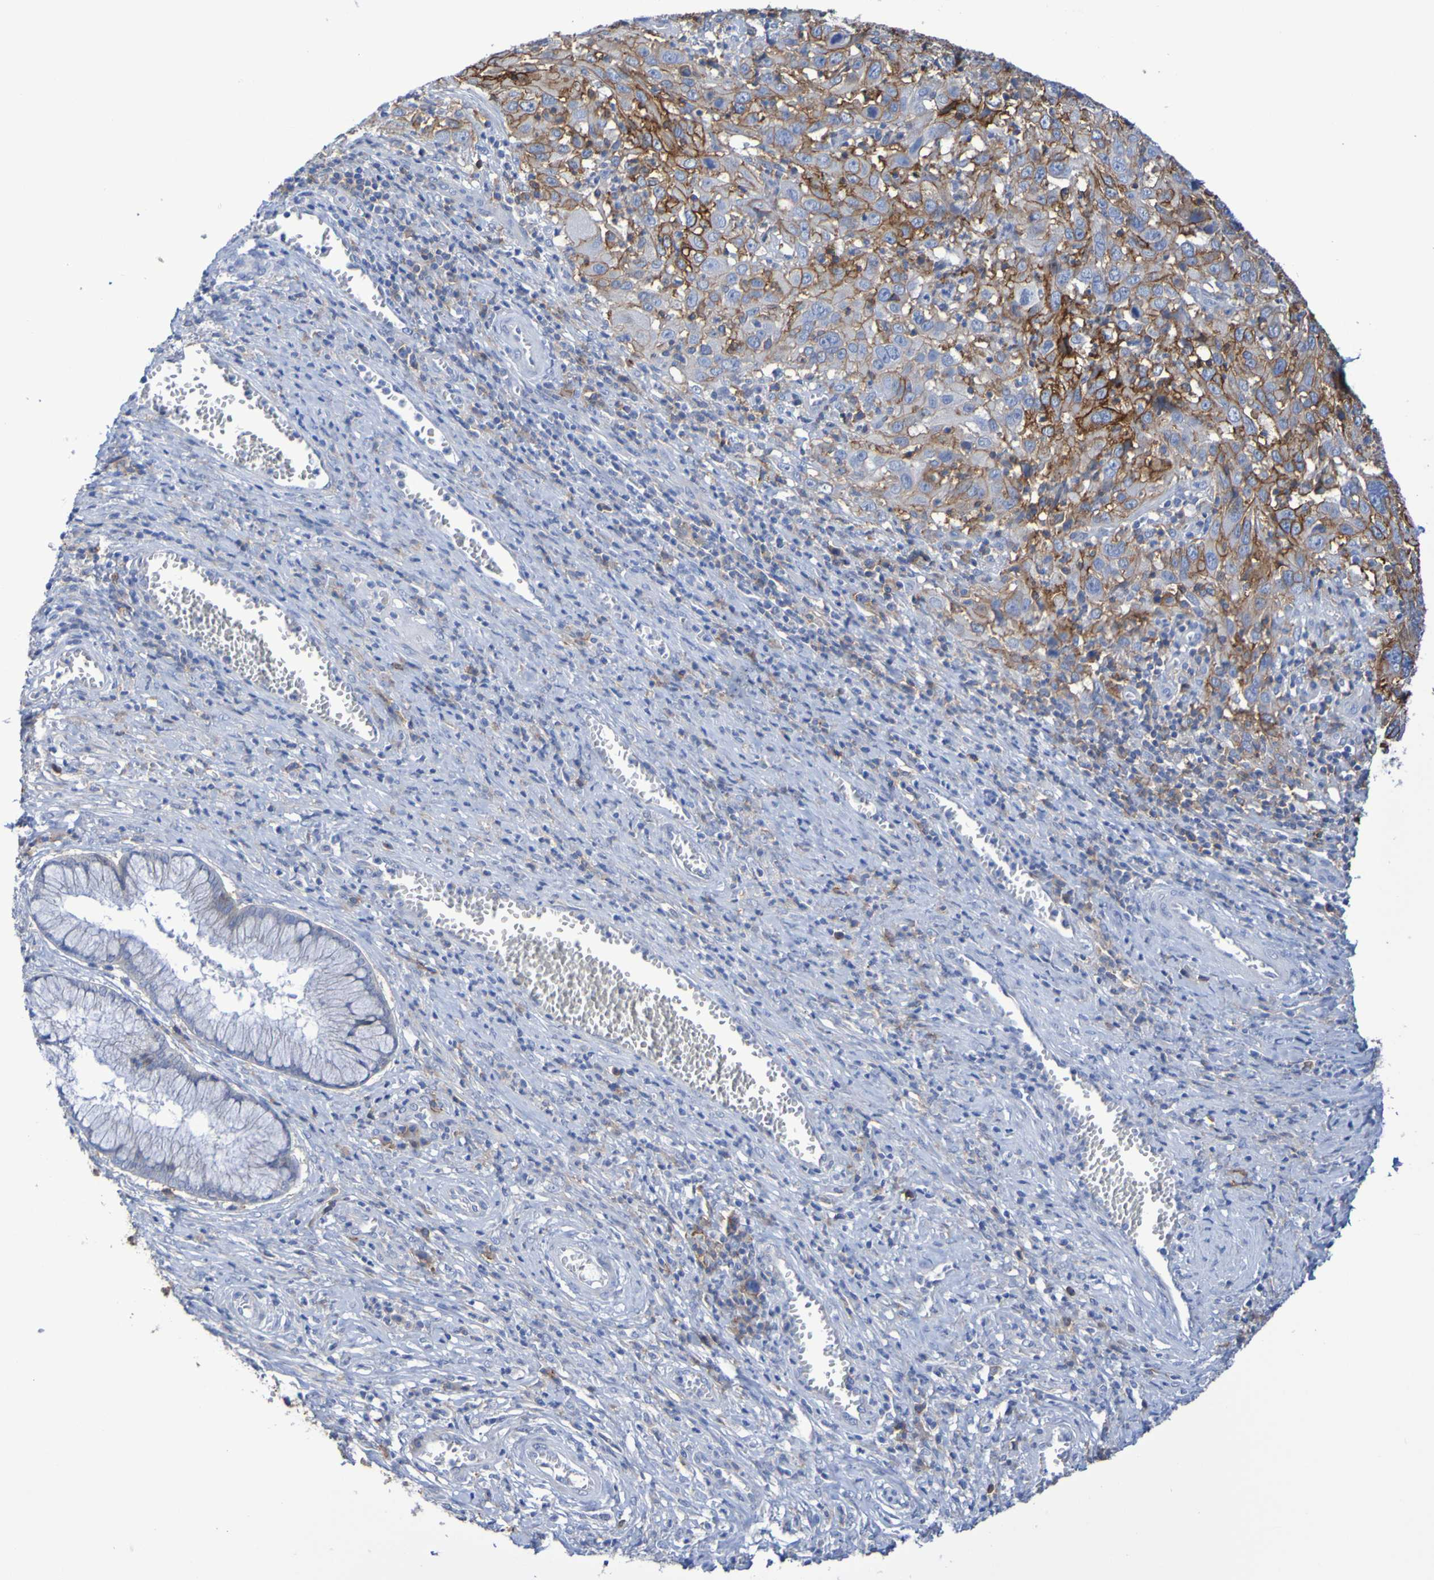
{"staining": {"intensity": "moderate", "quantity": ">75%", "location": "cytoplasmic/membranous"}, "tissue": "cervical cancer", "cell_type": "Tumor cells", "image_type": "cancer", "snomed": [{"axis": "morphology", "description": "Squamous cell carcinoma, NOS"}, {"axis": "topography", "description": "Cervix"}], "caption": "Immunohistochemistry (IHC) of cervical cancer reveals medium levels of moderate cytoplasmic/membranous expression in approximately >75% of tumor cells.", "gene": "SLC3A2", "patient": {"sex": "female", "age": 32}}